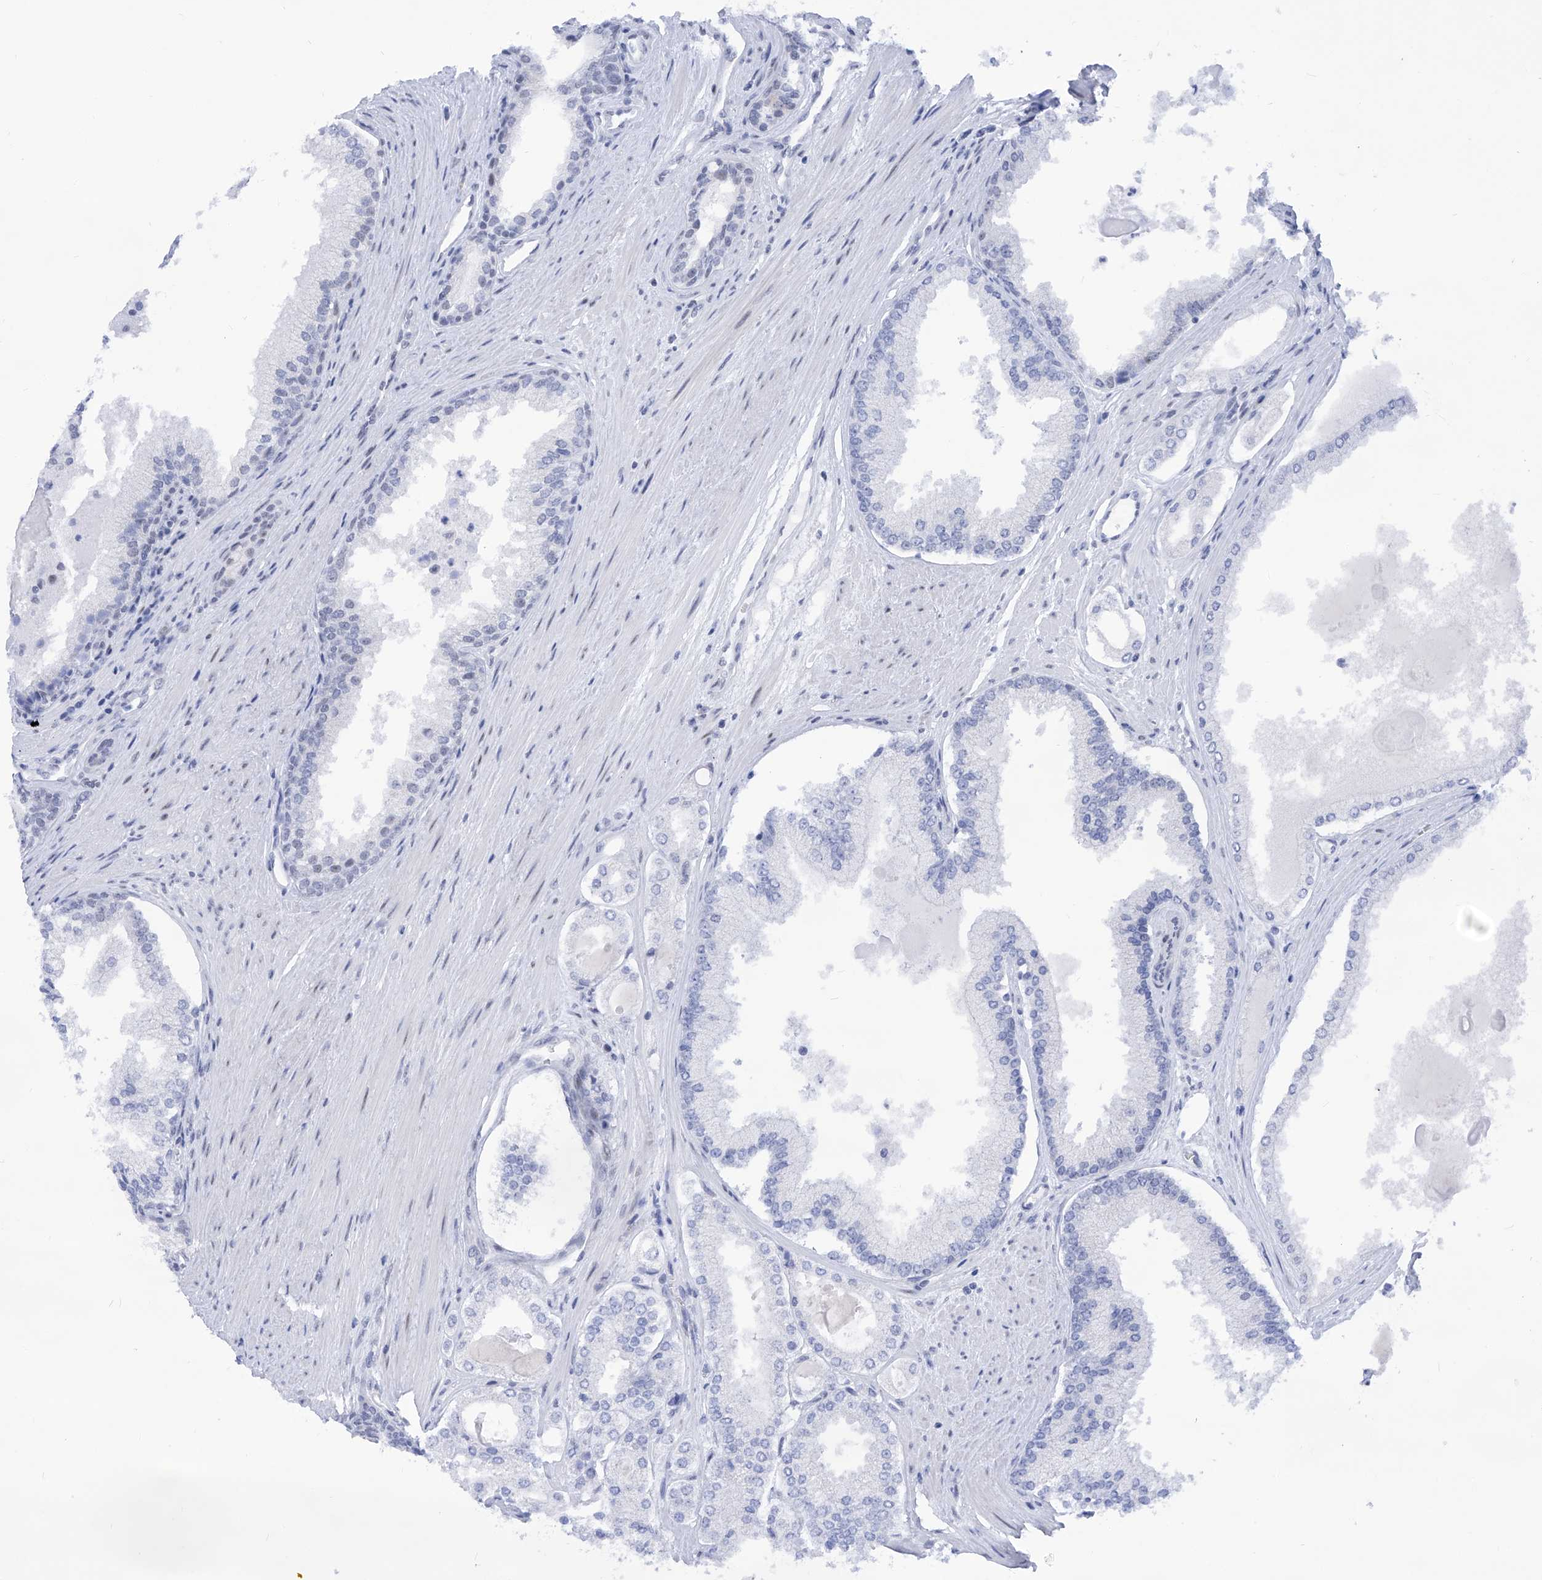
{"staining": {"intensity": "negative", "quantity": "none", "location": "none"}, "tissue": "prostate cancer", "cell_type": "Tumor cells", "image_type": "cancer", "snomed": [{"axis": "morphology", "description": "Adenocarcinoma, High grade"}, {"axis": "topography", "description": "Prostate"}], "caption": "Immunohistochemistry micrograph of neoplastic tissue: prostate cancer (adenocarcinoma (high-grade)) stained with DAB (3,3'-diaminobenzidine) shows no significant protein expression in tumor cells. (DAB (3,3'-diaminobenzidine) immunohistochemistry, high magnification).", "gene": "SART1", "patient": {"sex": "male", "age": 60}}